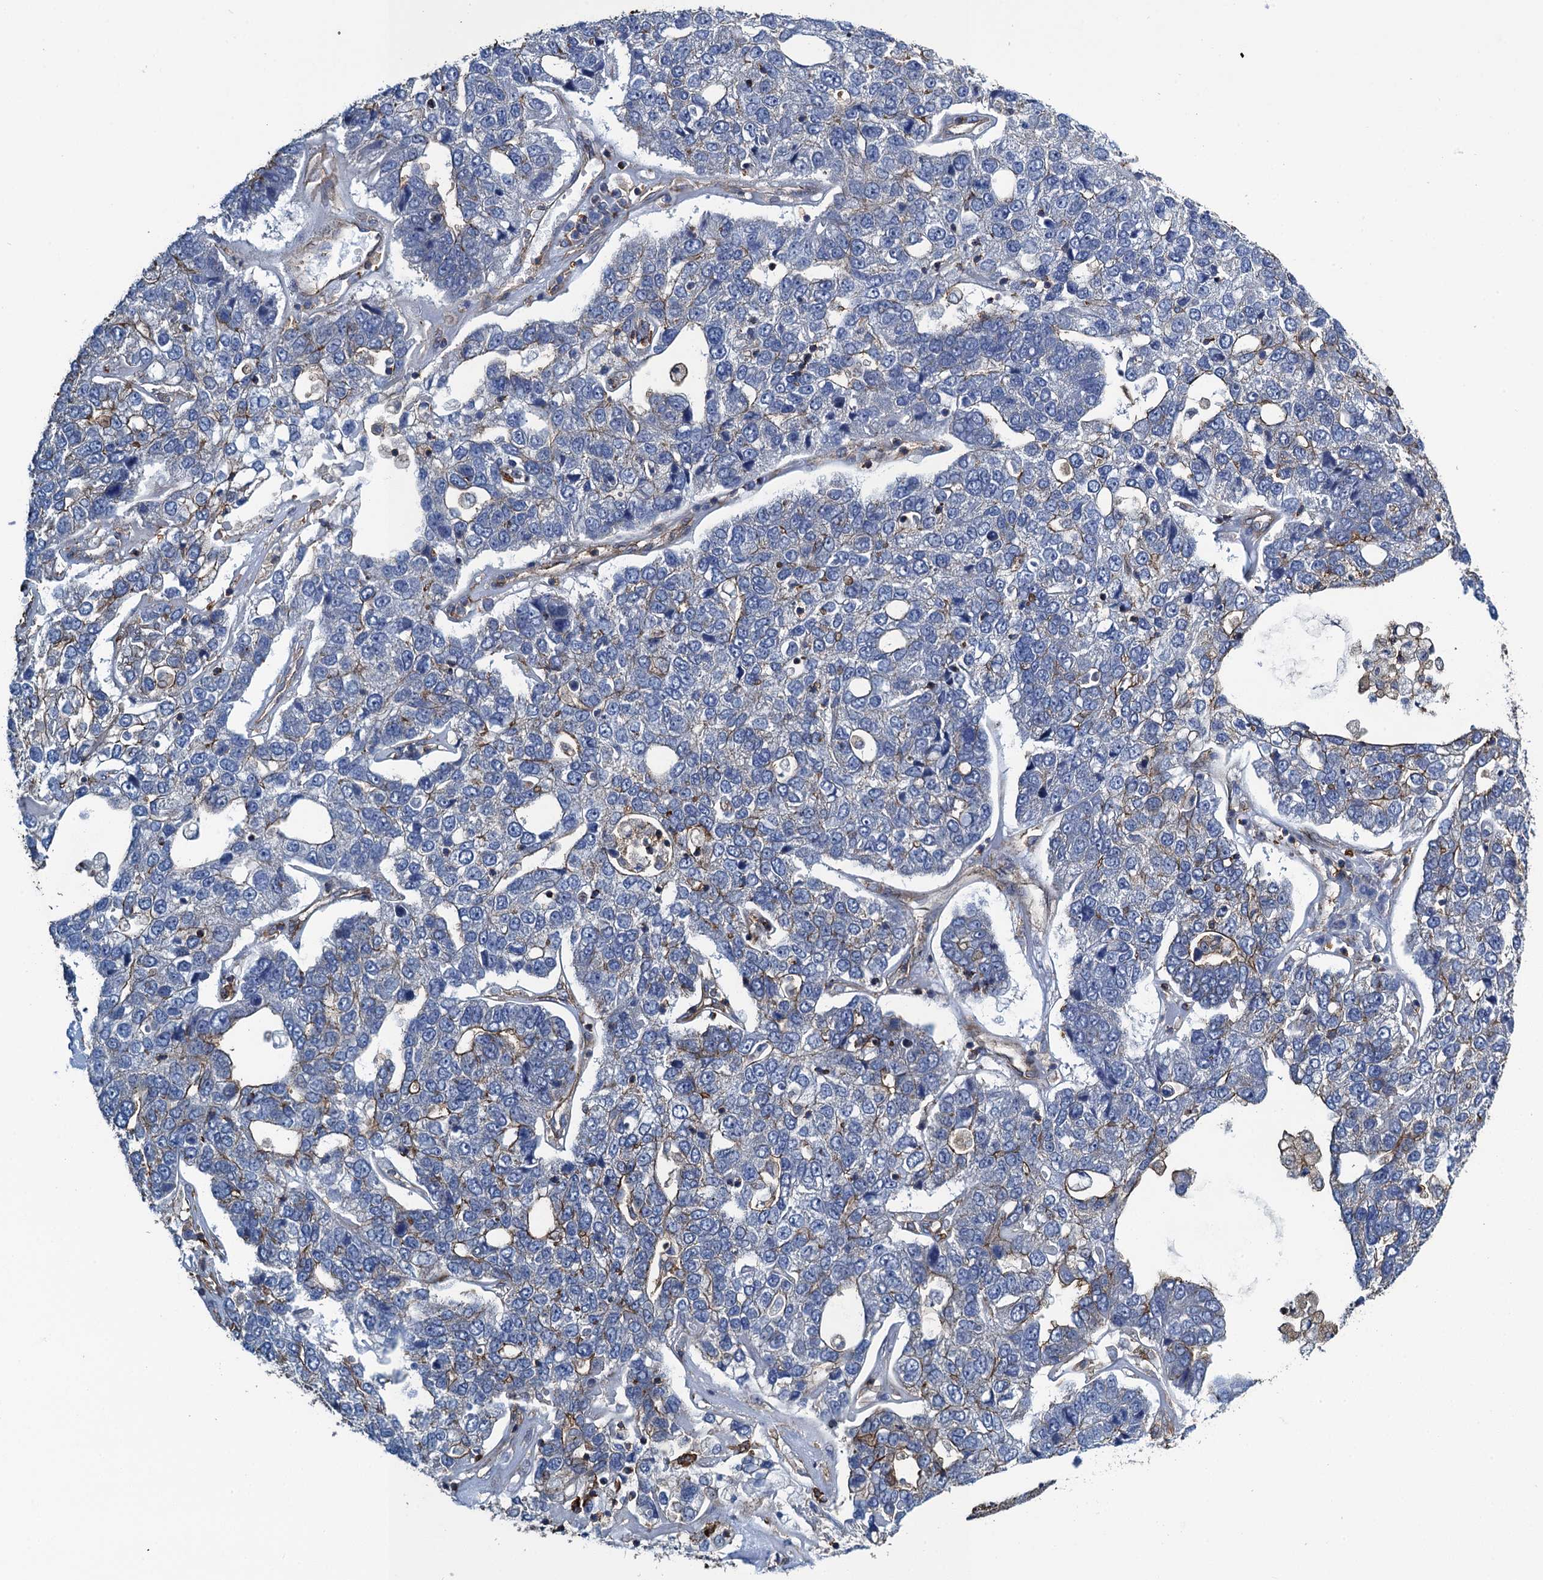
{"staining": {"intensity": "moderate", "quantity": "<25%", "location": "cytoplasmic/membranous"}, "tissue": "pancreatic cancer", "cell_type": "Tumor cells", "image_type": "cancer", "snomed": [{"axis": "morphology", "description": "Adenocarcinoma, NOS"}, {"axis": "topography", "description": "Pancreas"}], "caption": "Human pancreatic cancer (adenocarcinoma) stained for a protein (brown) shows moderate cytoplasmic/membranous positive expression in approximately <25% of tumor cells.", "gene": "PROSER2", "patient": {"sex": "female", "age": 61}}